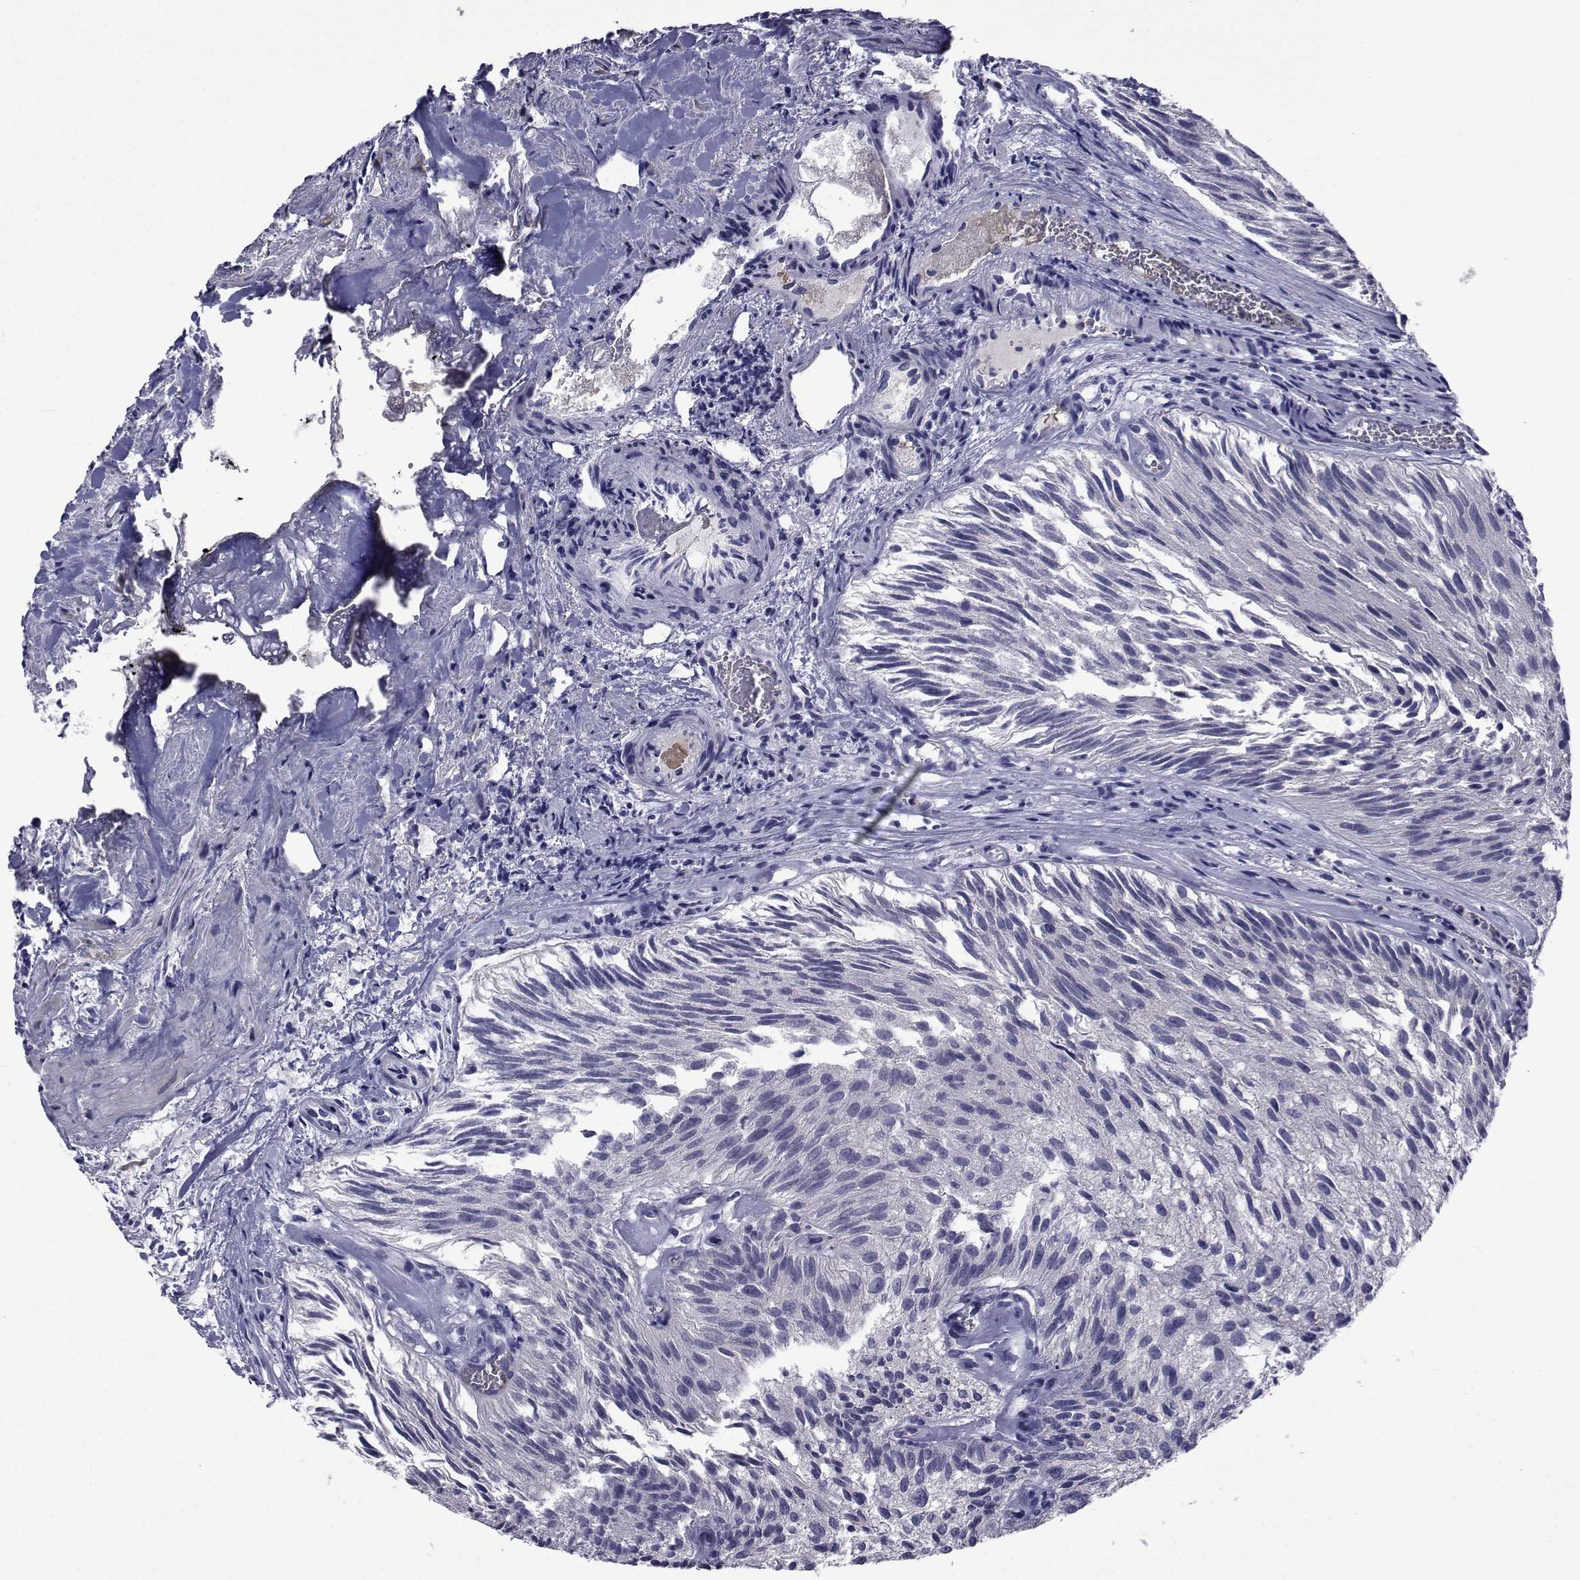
{"staining": {"intensity": "negative", "quantity": "none", "location": "none"}, "tissue": "urothelial cancer", "cell_type": "Tumor cells", "image_type": "cancer", "snomed": [{"axis": "morphology", "description": "Urothelial carcinoma, Low grade"}, {"axis": "topography", "description": "Urinary bladder"}], "caption": "There is no significant positivity in tumor cells of low-grade urothelial carcinoma. The staining is performed using DAB (3,3'-diaminobenzidine) brown chromogen with nuclei counter-stained in using hematoxylin.", "gene": "SEMA5B", "patient": {"sex": "female", "age": 87}}